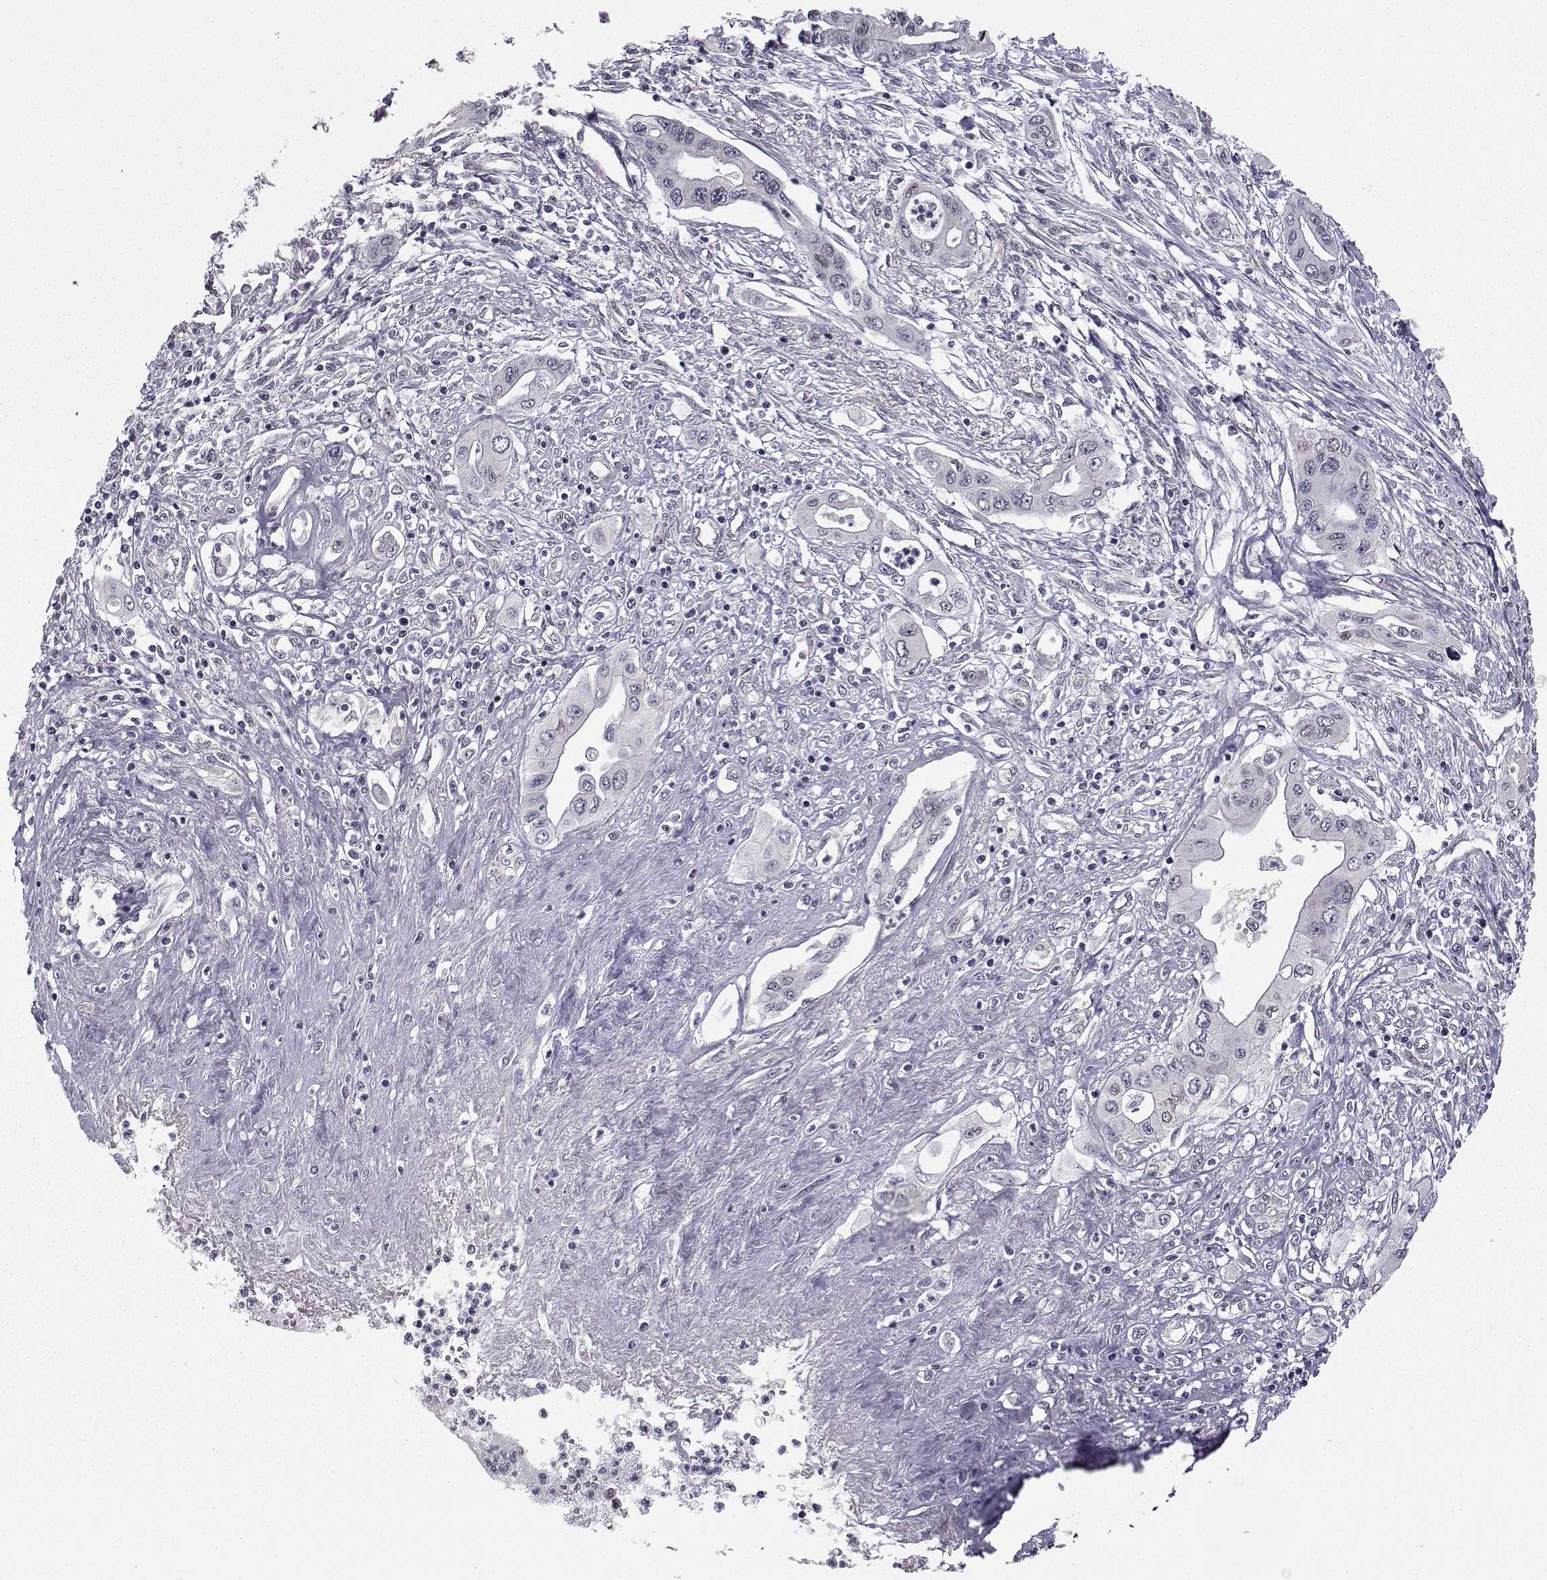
{"staining": {"intensity": "negative", "quantity": "none", "location": "none"}, "tissue": "pancreatic cancer", "cell_type": "Tumor cells", "image_type": "cancer", "snomed": [{"axis": "morphology", "description": "Adenocarcinoma, NOS"}, {"axis": "topography", "description": "Pancreas"}], "caption": "Immunohistochemistry micrograph of neoplastic tissue: pancreatic cancer stained with DAB (3,3'-diaminobenzidine) displays no significant protein expression in tumor cells. The staining is performed using DAB brown chromogen with nuclei counter-stained in using hematoxylin.", "gene": "PKN2", "patient": {"sex": "female", "age": 62}}